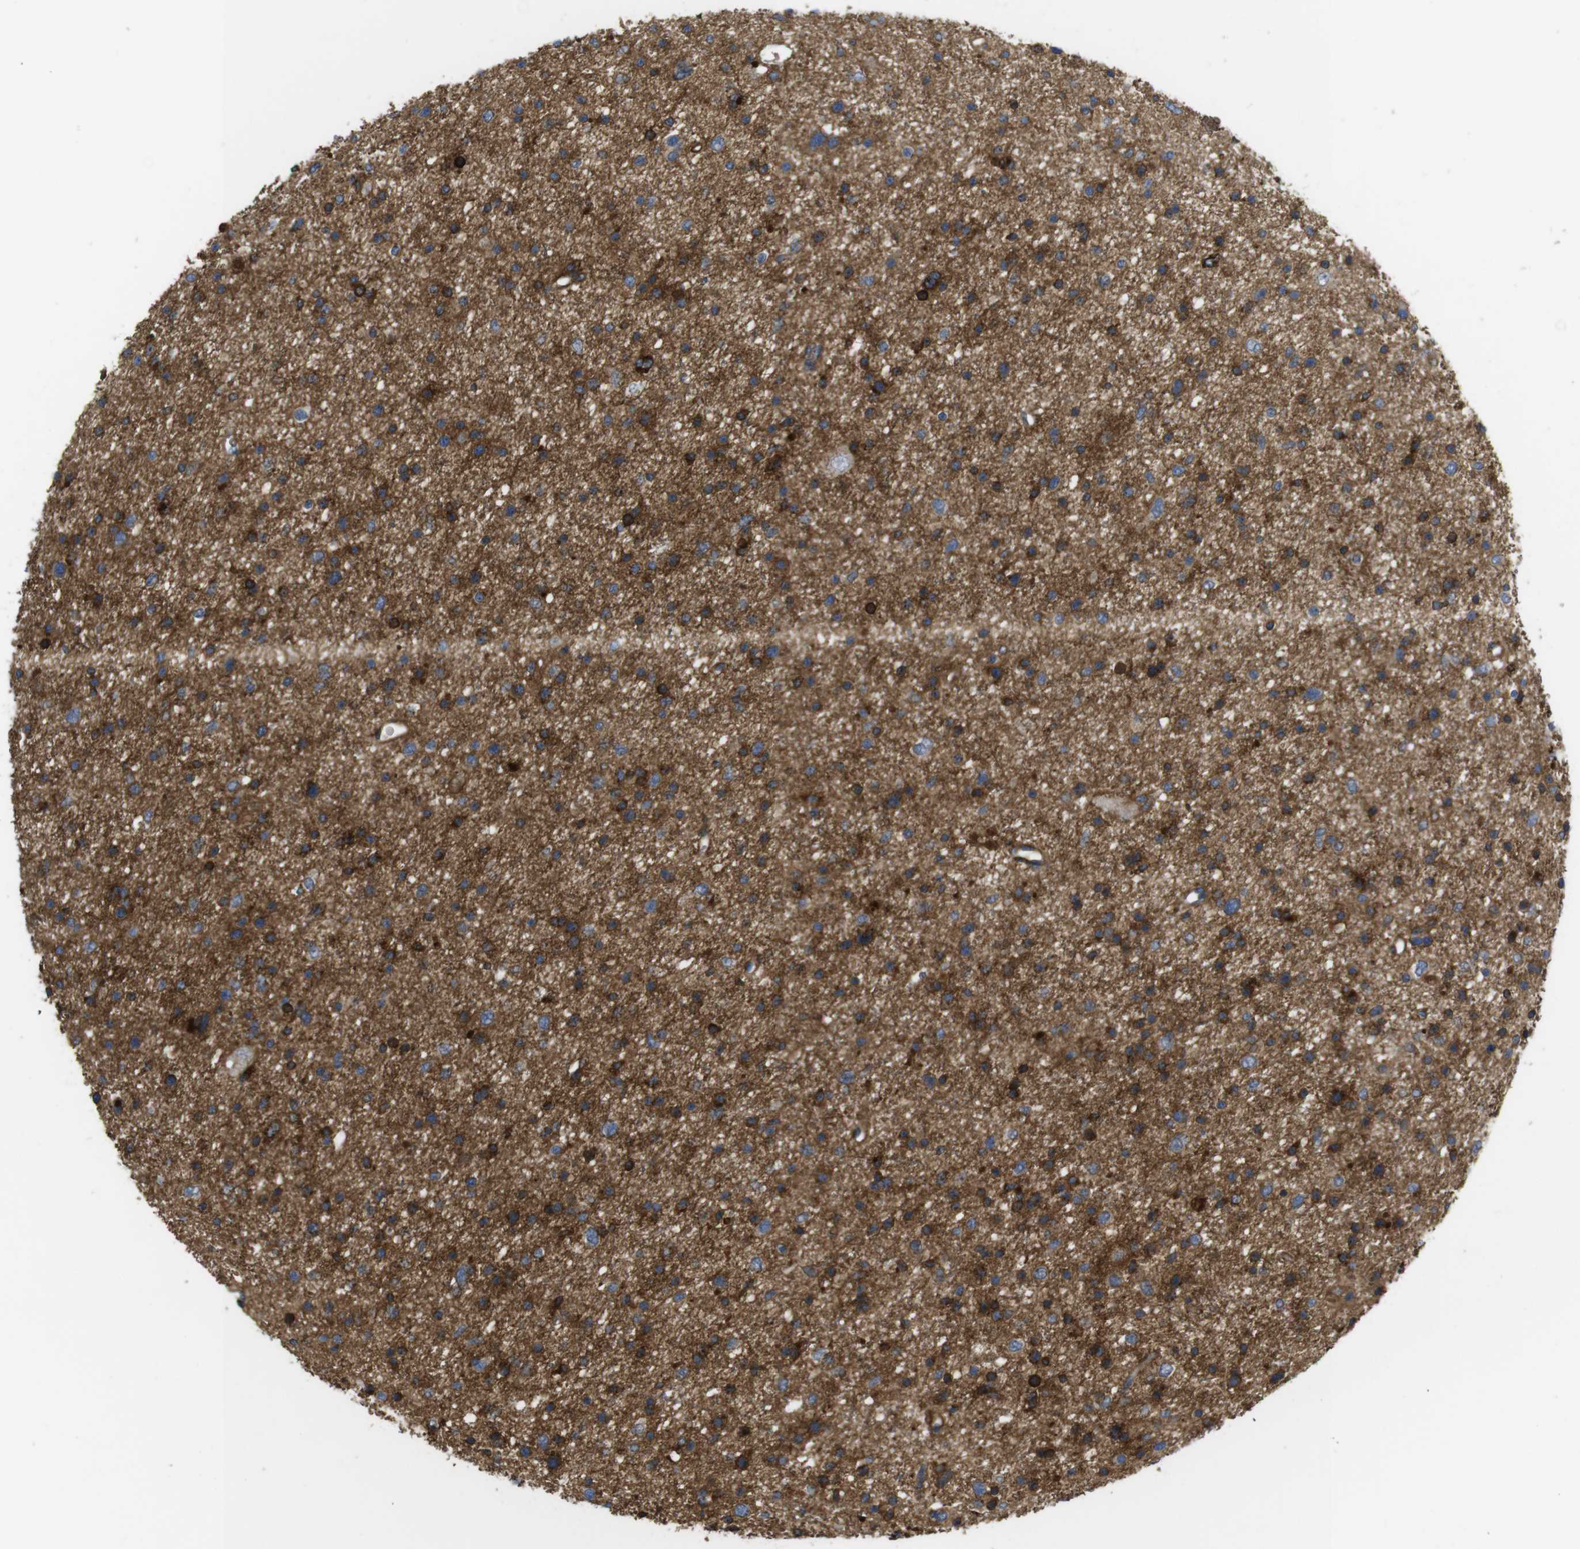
{"staining": {"intensity": "moderate", "quantity": ">75%", "location": "cytoplasmic/membranous"}, "tissue": "glioma", "cell_type": "Tumor cells", "image_type": "cancer", "snomed": [{"axis": "morphology", "description": "Glioma, malignant, Low grade"}, {"axis": "topography", "description": "Brain"}], "caption": "A micrograph of human glioma stained for a protein demonstrates moderate cytoplasmic/membranous brown staining in tumor cells.", "gene": "CYBRD1", "patient": {"sex": "female", "age": 37}}